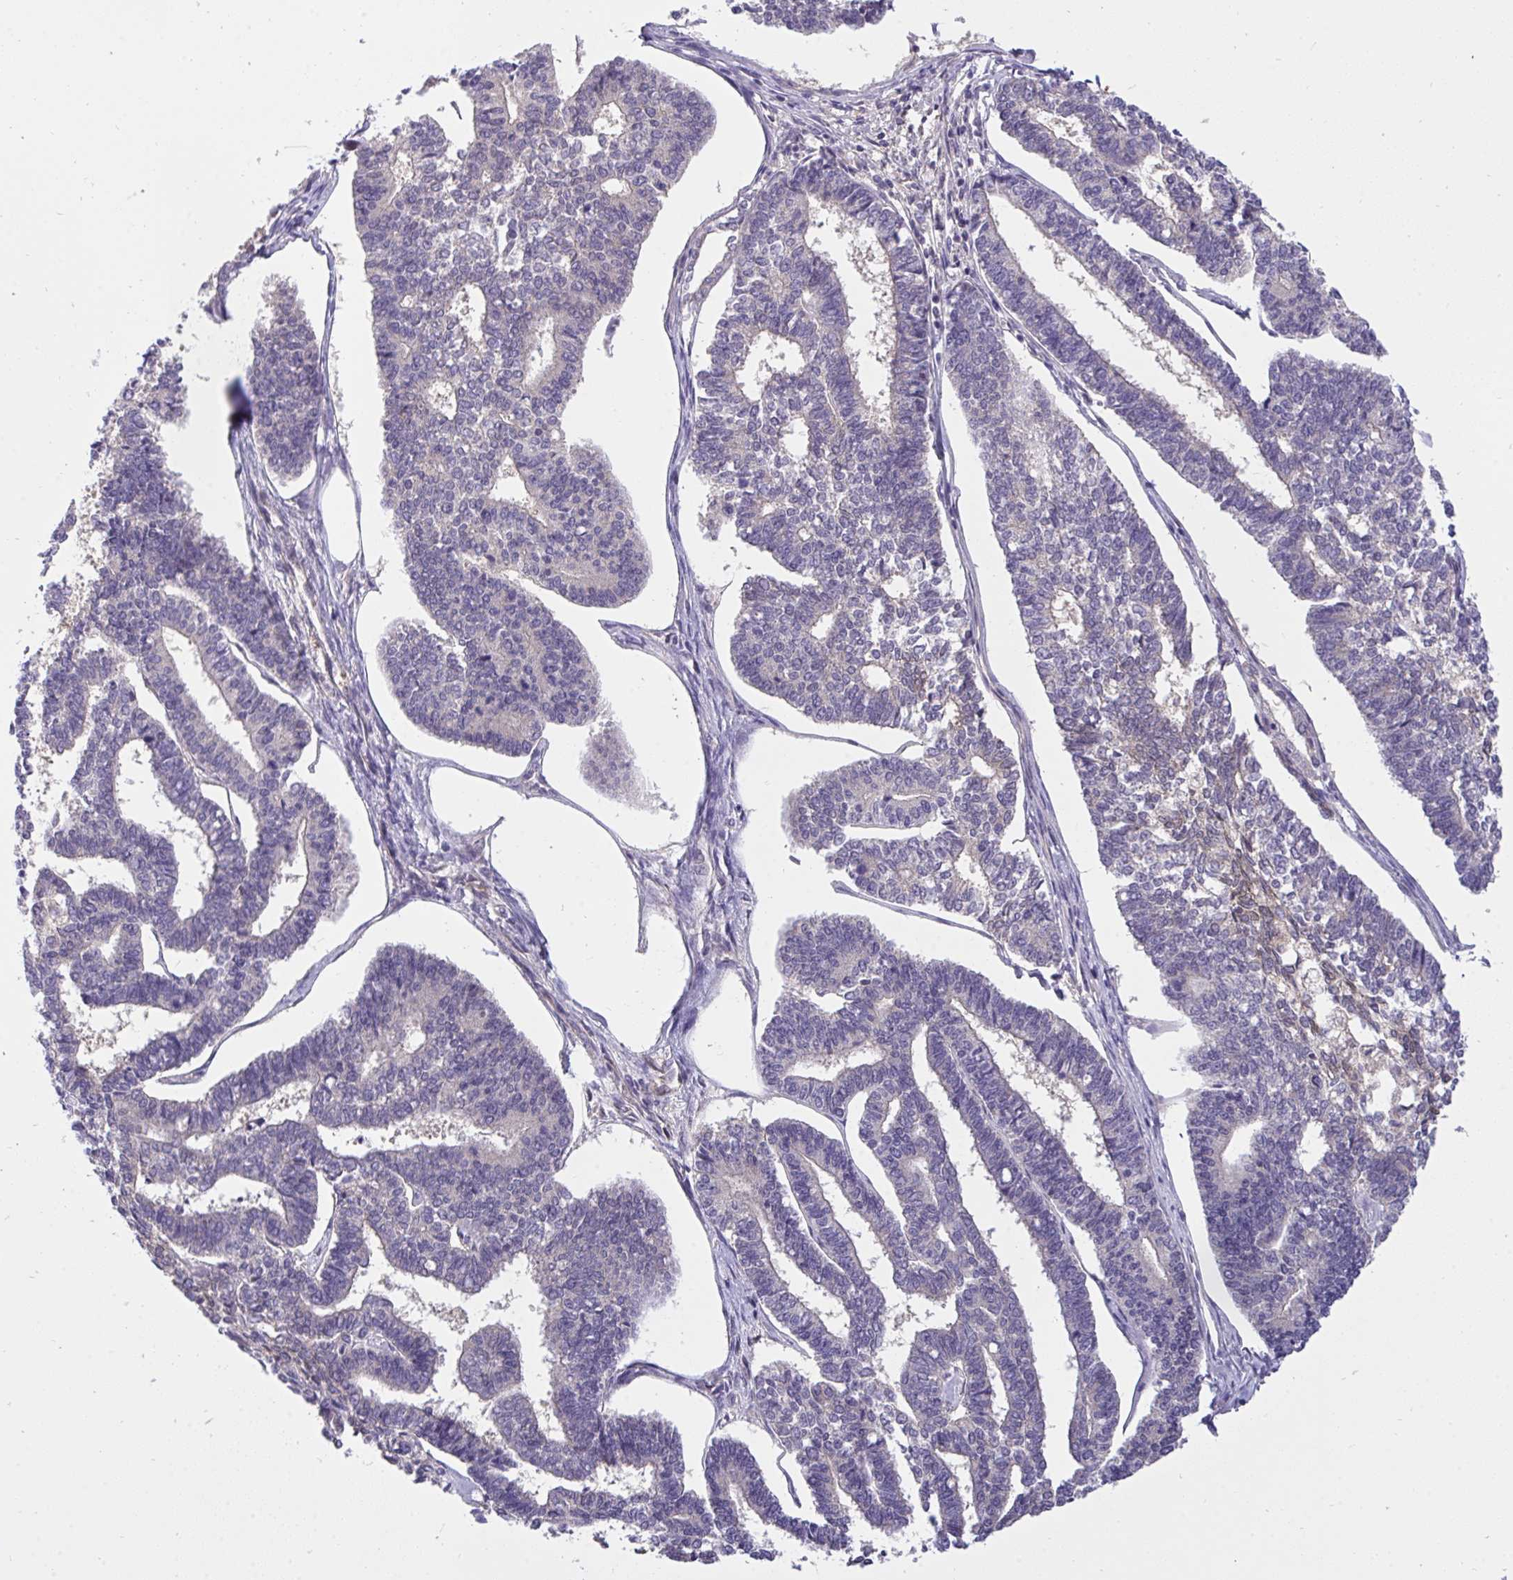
{"staining": {"intensity": "negative", "quantity": "none", "location": "none"}, "tissue": "endometrial cancer", "cell_type": "Tumor cells", "image_type": "cancer", "snomed": [{"axis": "morphology", "description": "Adenocarcinoma, NOS"}, {"axis": "topography", "description": "Endometrium"}], "caption": "Histopathology image shows no protein positivity in tumor cells of endometrial cancer (adenocarcinoma) tissue. Brightfield microscopy of immunohistochemistry stained with DAB (brown) and hematoxylin (blue), captured at high magnification.", "gene": "C19orf54", "patient": {"sex": "female", "age": 70}}